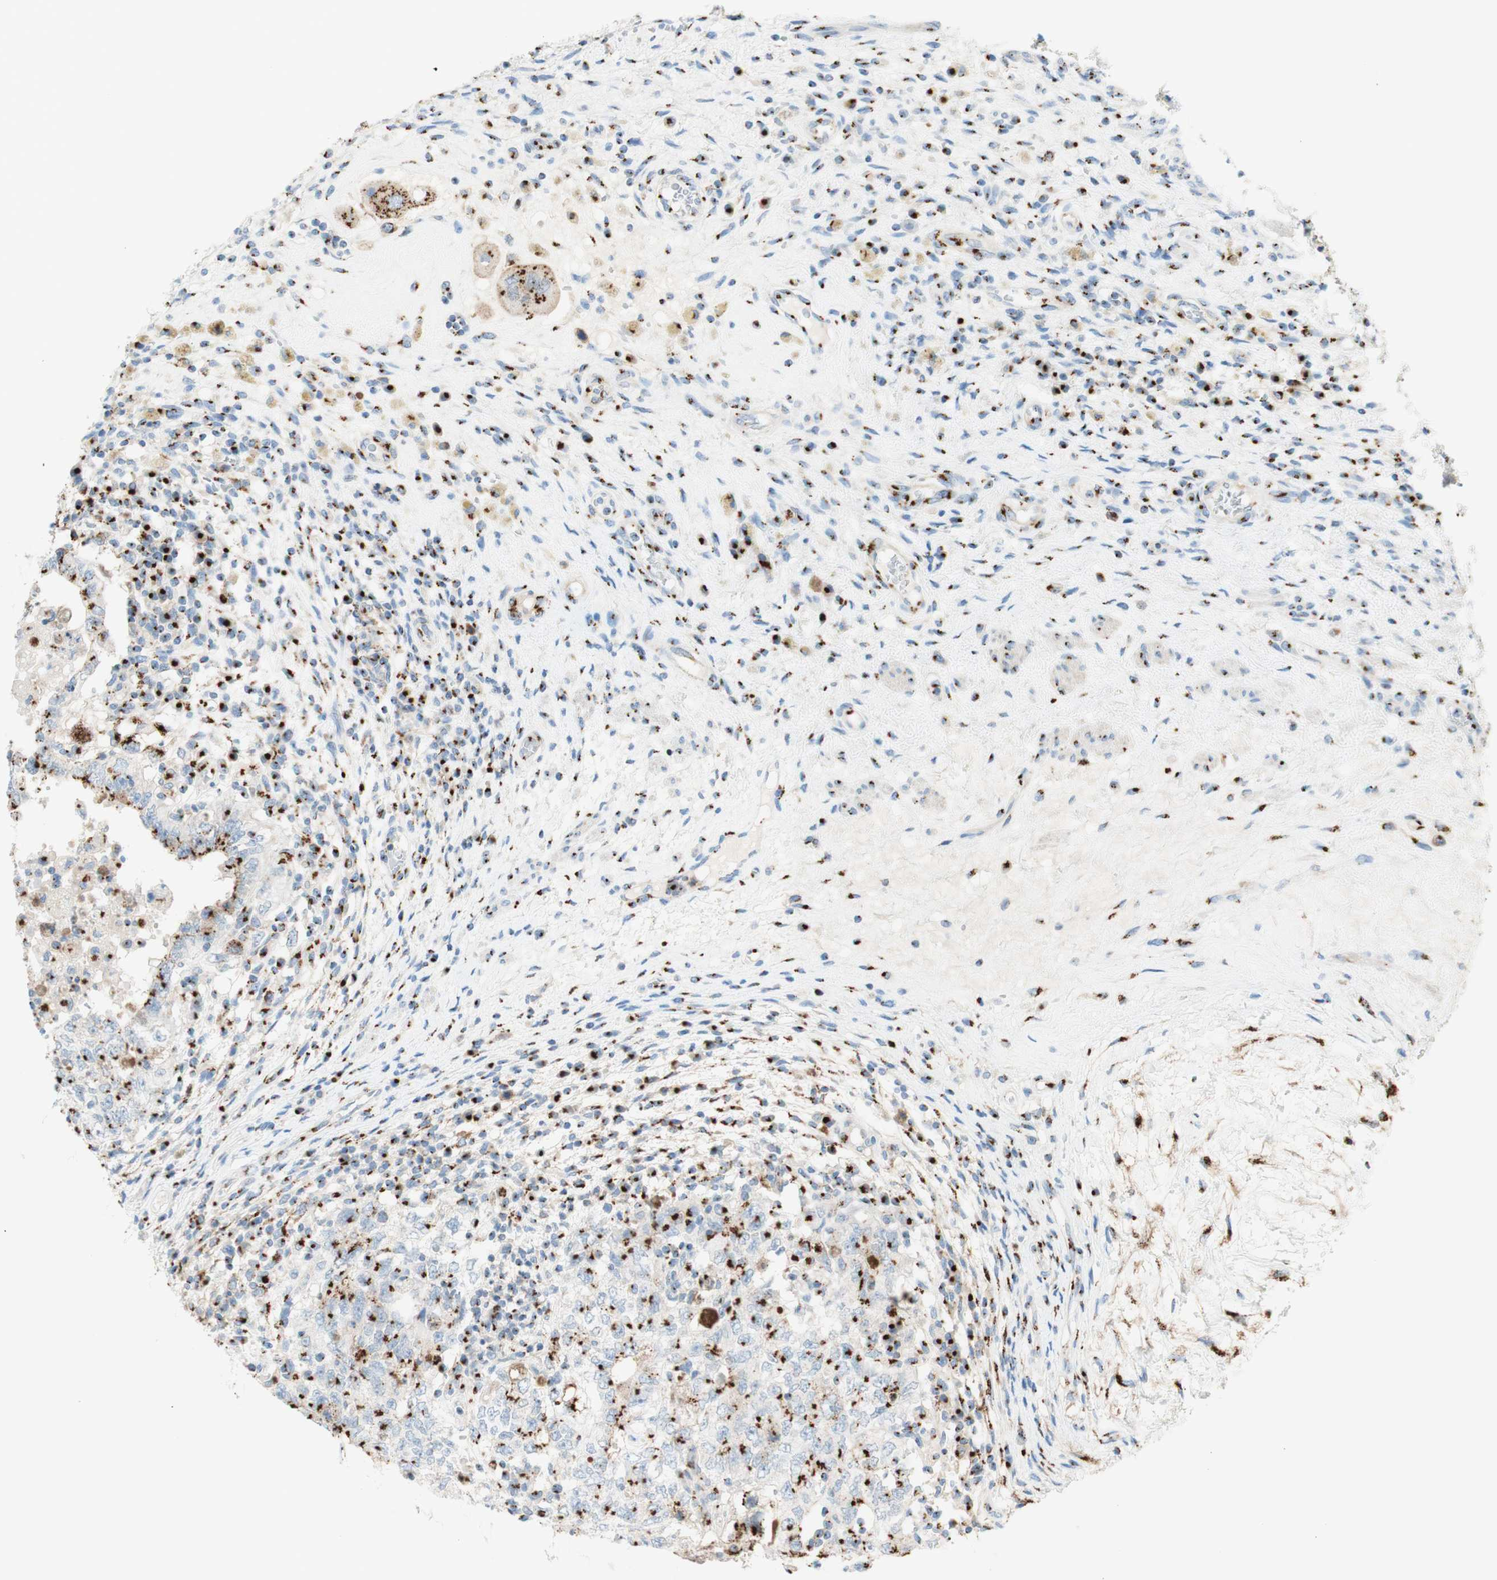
{"staining": {"intensity": "strong", "quantity": "25%-75%", "location": "cytoplasmic/membranous"}, "tissue": "testis cancer", "cell_type": "Tumor cells", "image_type": "cancer", "snomed": [{"axis": "morphology", "description": "Carcinoma, Embryonal, NOS"}, {"axis": "topography", "description": "Testis"}], "caption": "Strong cytoplasmic/membranous positivity for a protein is appreciated in approximately 25%-75% of tumor cells of testis embryonal carcinoma using immunohistochemistry (IHC).", "gene": "GOLGB1", "patient": {"sex": "male", "age": 26}}